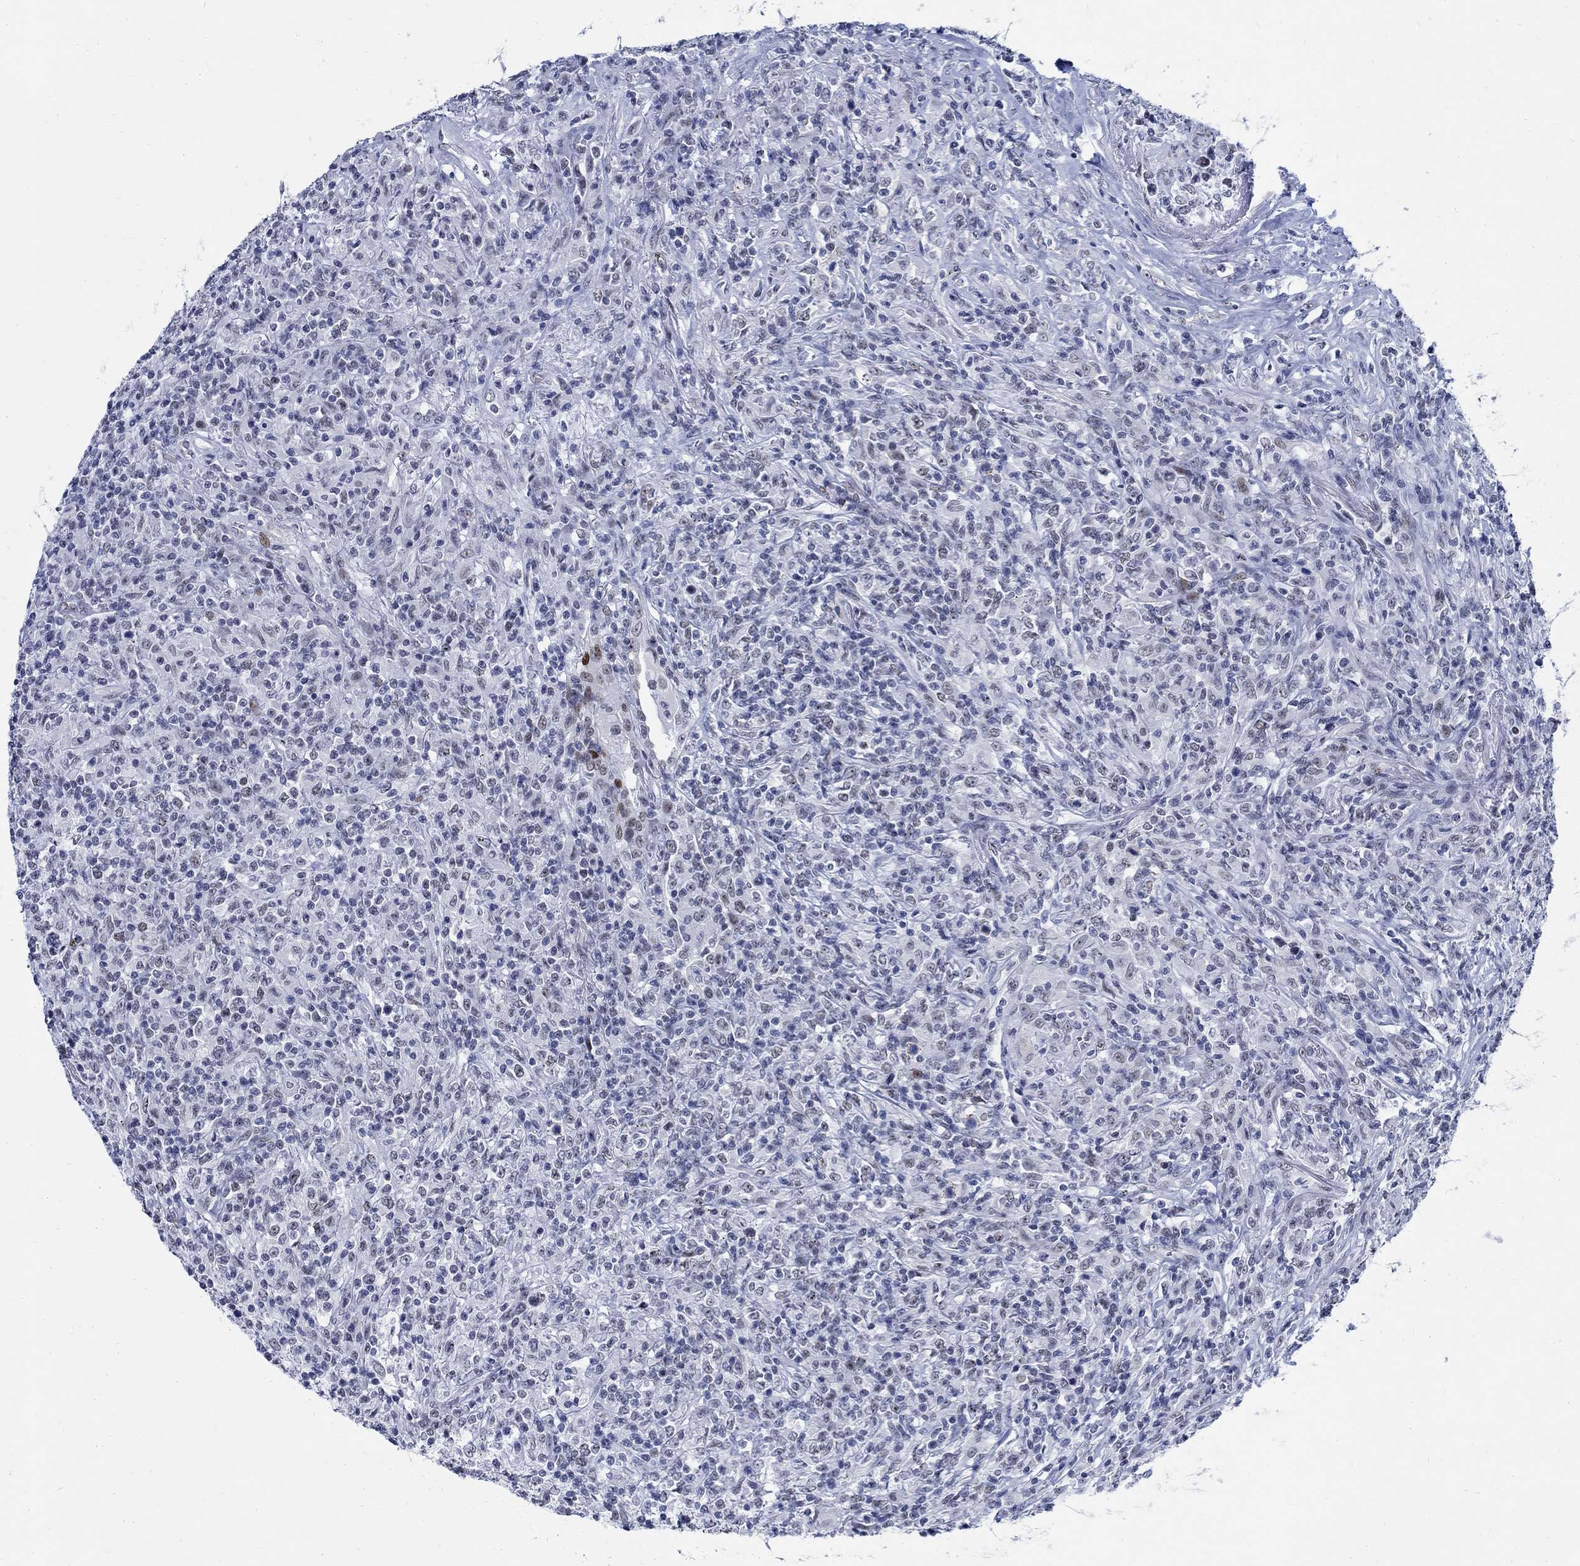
{"staining": {"intensity": "negative", "quantity": "none", "location": "none"}, "tissue": "lymphoma", "cell_type": "Tumor cells", "image_type": "cancer", "snomed": [{"axis": "morphology", "description": "Malignant lymphoma, non-Hodgkin's type, High grade"}, {"axis": "topography", "description": "Lung"}], "caption": "Human high-grade malignant lymphoma, non-Hodgkin's type stained for a protein using IHC displays no positivity in tumor cells.", "gene": "DLK1", "patient": {"sex": "male", "age": 79}}